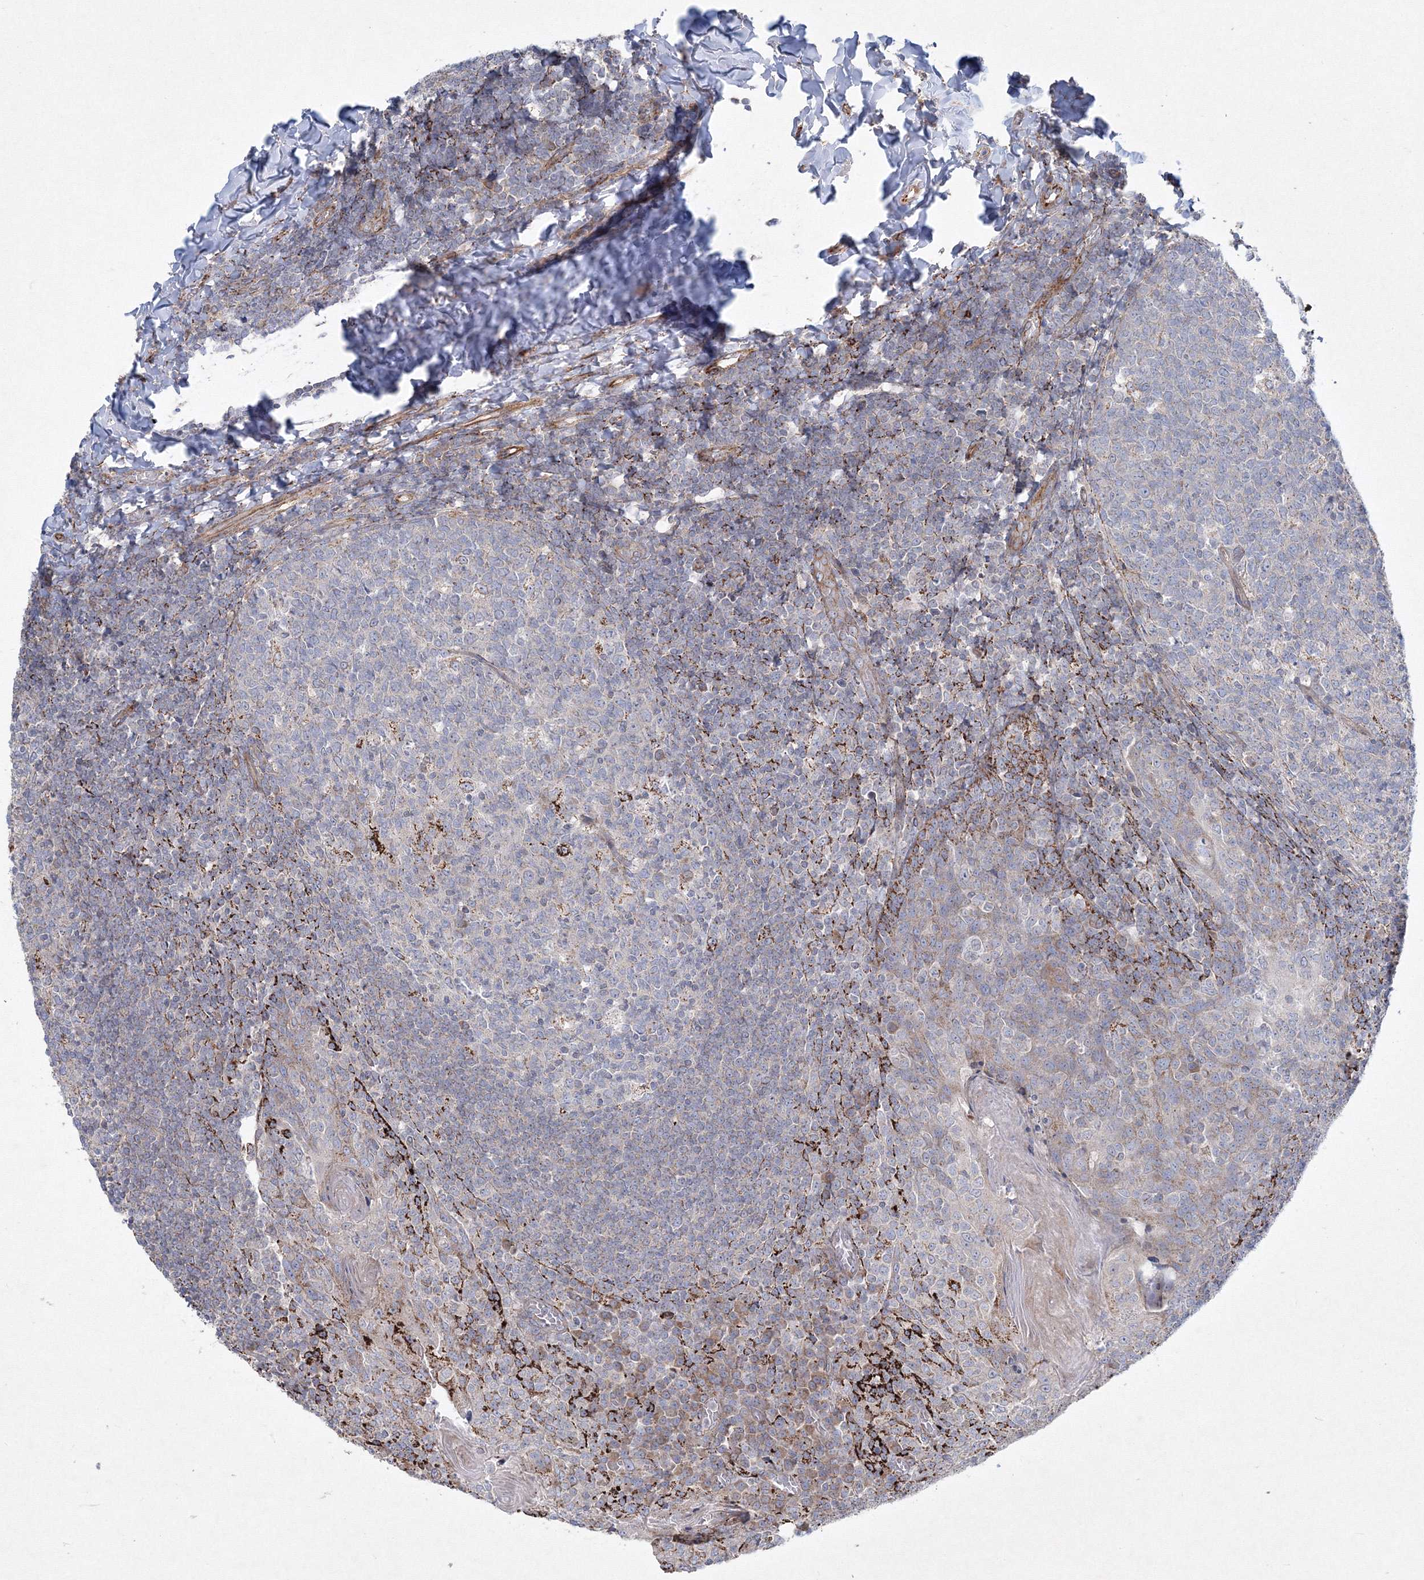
{"staining": {"intensity": "moderate", "quantity": "<25%", "location": "cytoplasmic/membranous"}, "tissue": "tonsil", "cell_type": "Germinal center cells", "image_type": "normal", "snomed": [{"axis": "morphology", "description": "Normal tissue, NOS"}, {"axis": "topography", "description": "Tonsil"}], "caption": "Human tonsil stained for a protein (brown) exhibits moderate cytoplasmic/membranous positive expression in approximately <25% of germinal center cells.", "gene": "WDR49", "patient": {"sex": "female", "age": 19}}